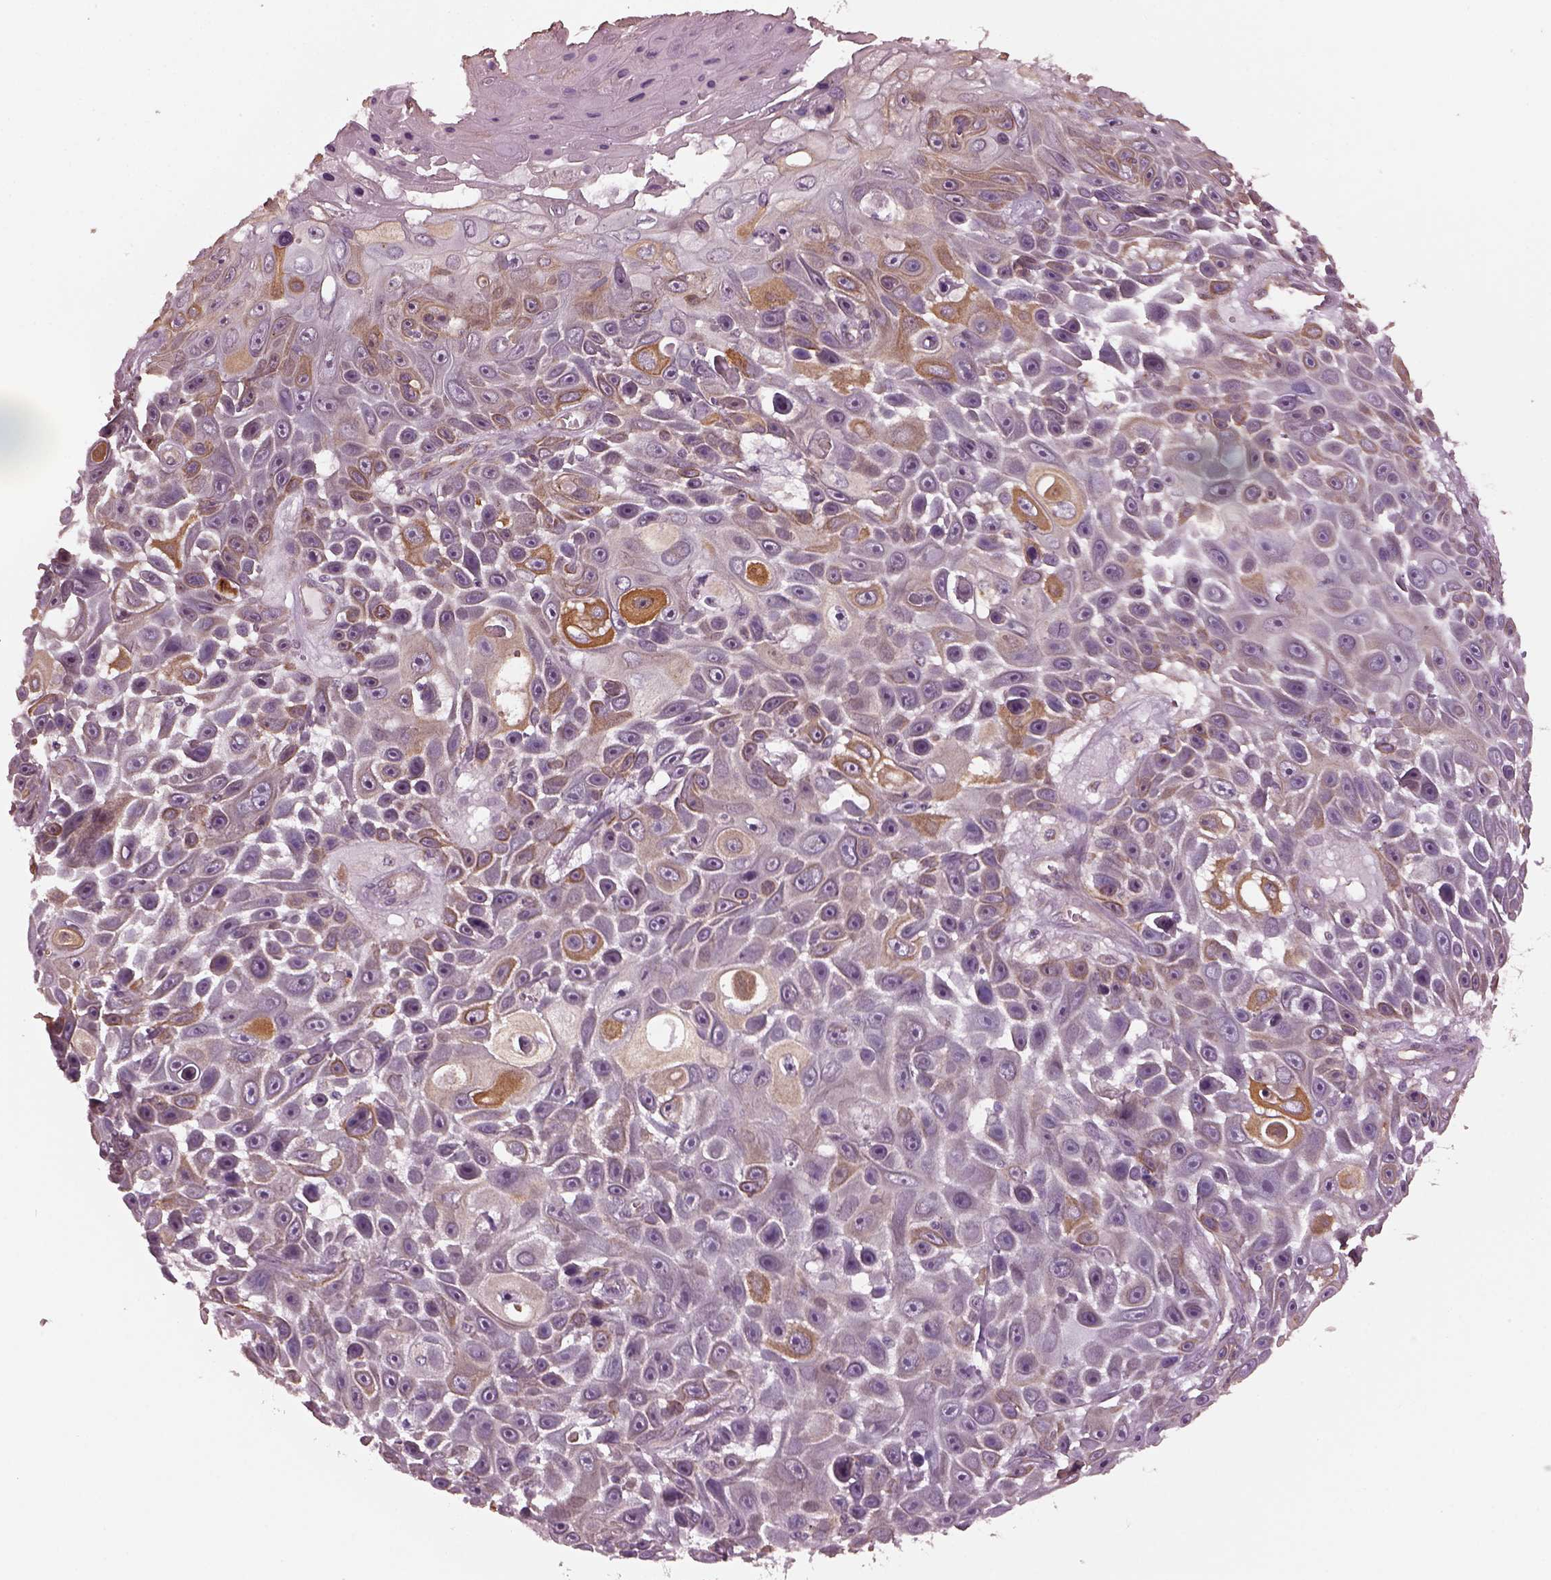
{"staining": {"intensity": "moderate", "quantity": "<25%", "location": "cytoplasmic/membranous"}, "tissue": "skin cancer", "cell_type": "Tumor cells", "image_type": "cancer", "snomed": [{"axis": "morphology", "description": "Squamous cell carcinoma, NOS"}, {"axis": "topography", "description": "Skin"}], "caption": "The micrograph exhibits immunohistochemical staining of skin cancer. There is moderate cytoplasmic/membranous expression is seen in approximately <25% of tumor cells.", "gene": "RUFY3", "patient": {"sex": "male", "age": 82}}